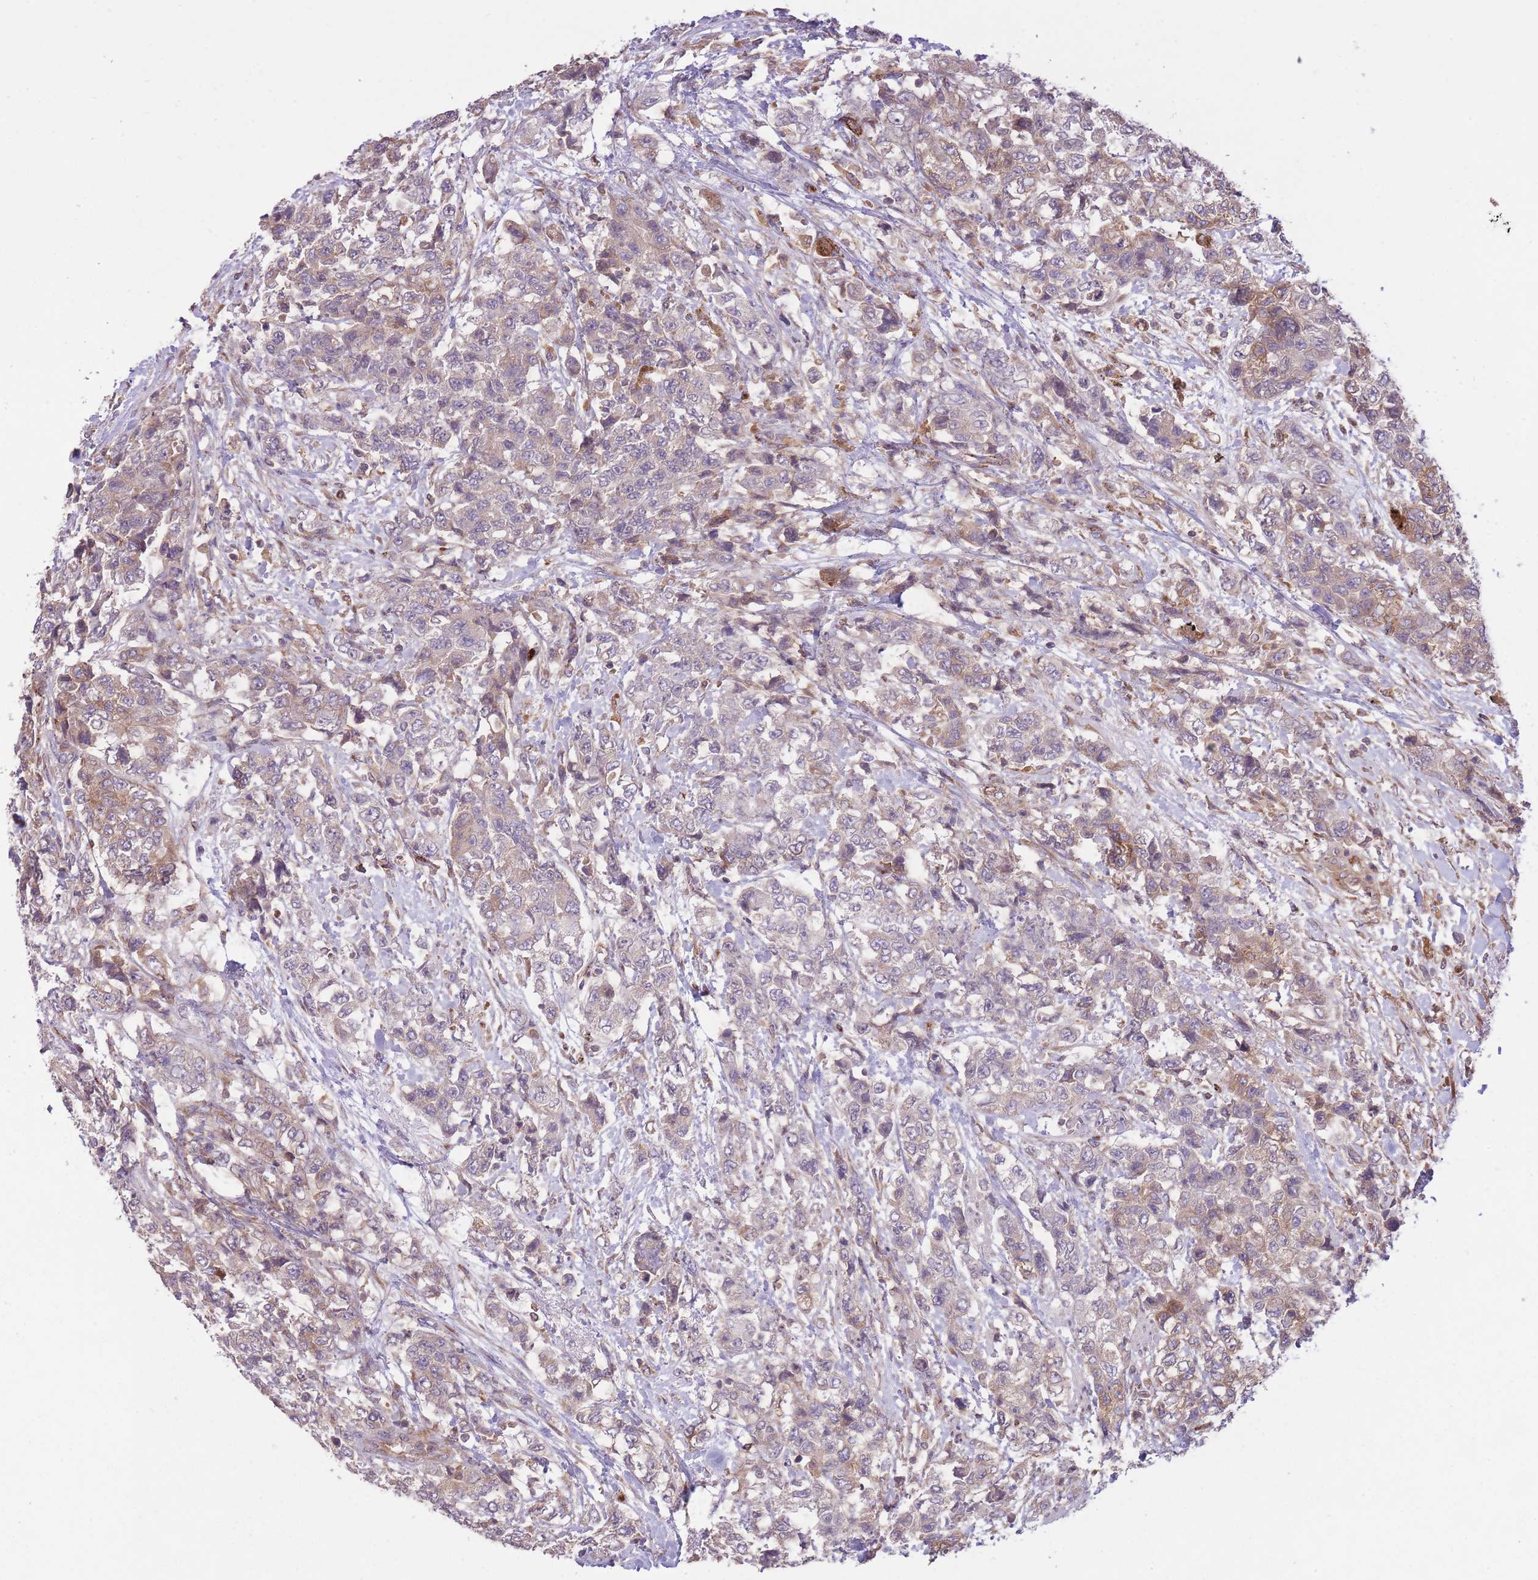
{"staining": {"intensity": "weak", "quantity": "25%-75%", "location": "cytoplasmic/membranous"}, "tissue": "urothelial cancer", "cell_type": "Tumor cells", "image_type": "cancer", "snomed": [{"axis": "morphology", "description": "Urothelial carcinoma, High grade"}, {"axis": "topography", "description": "Urinary bladder"}], "caption": "Immunohistochemistry of human urothelial cancer shows low levels of weak cytoplasmic/membranous positivity in approximately 25%-75% of tumor cells.", "gene": "CISH", "patient": {"sex": "female", "age": 78}}